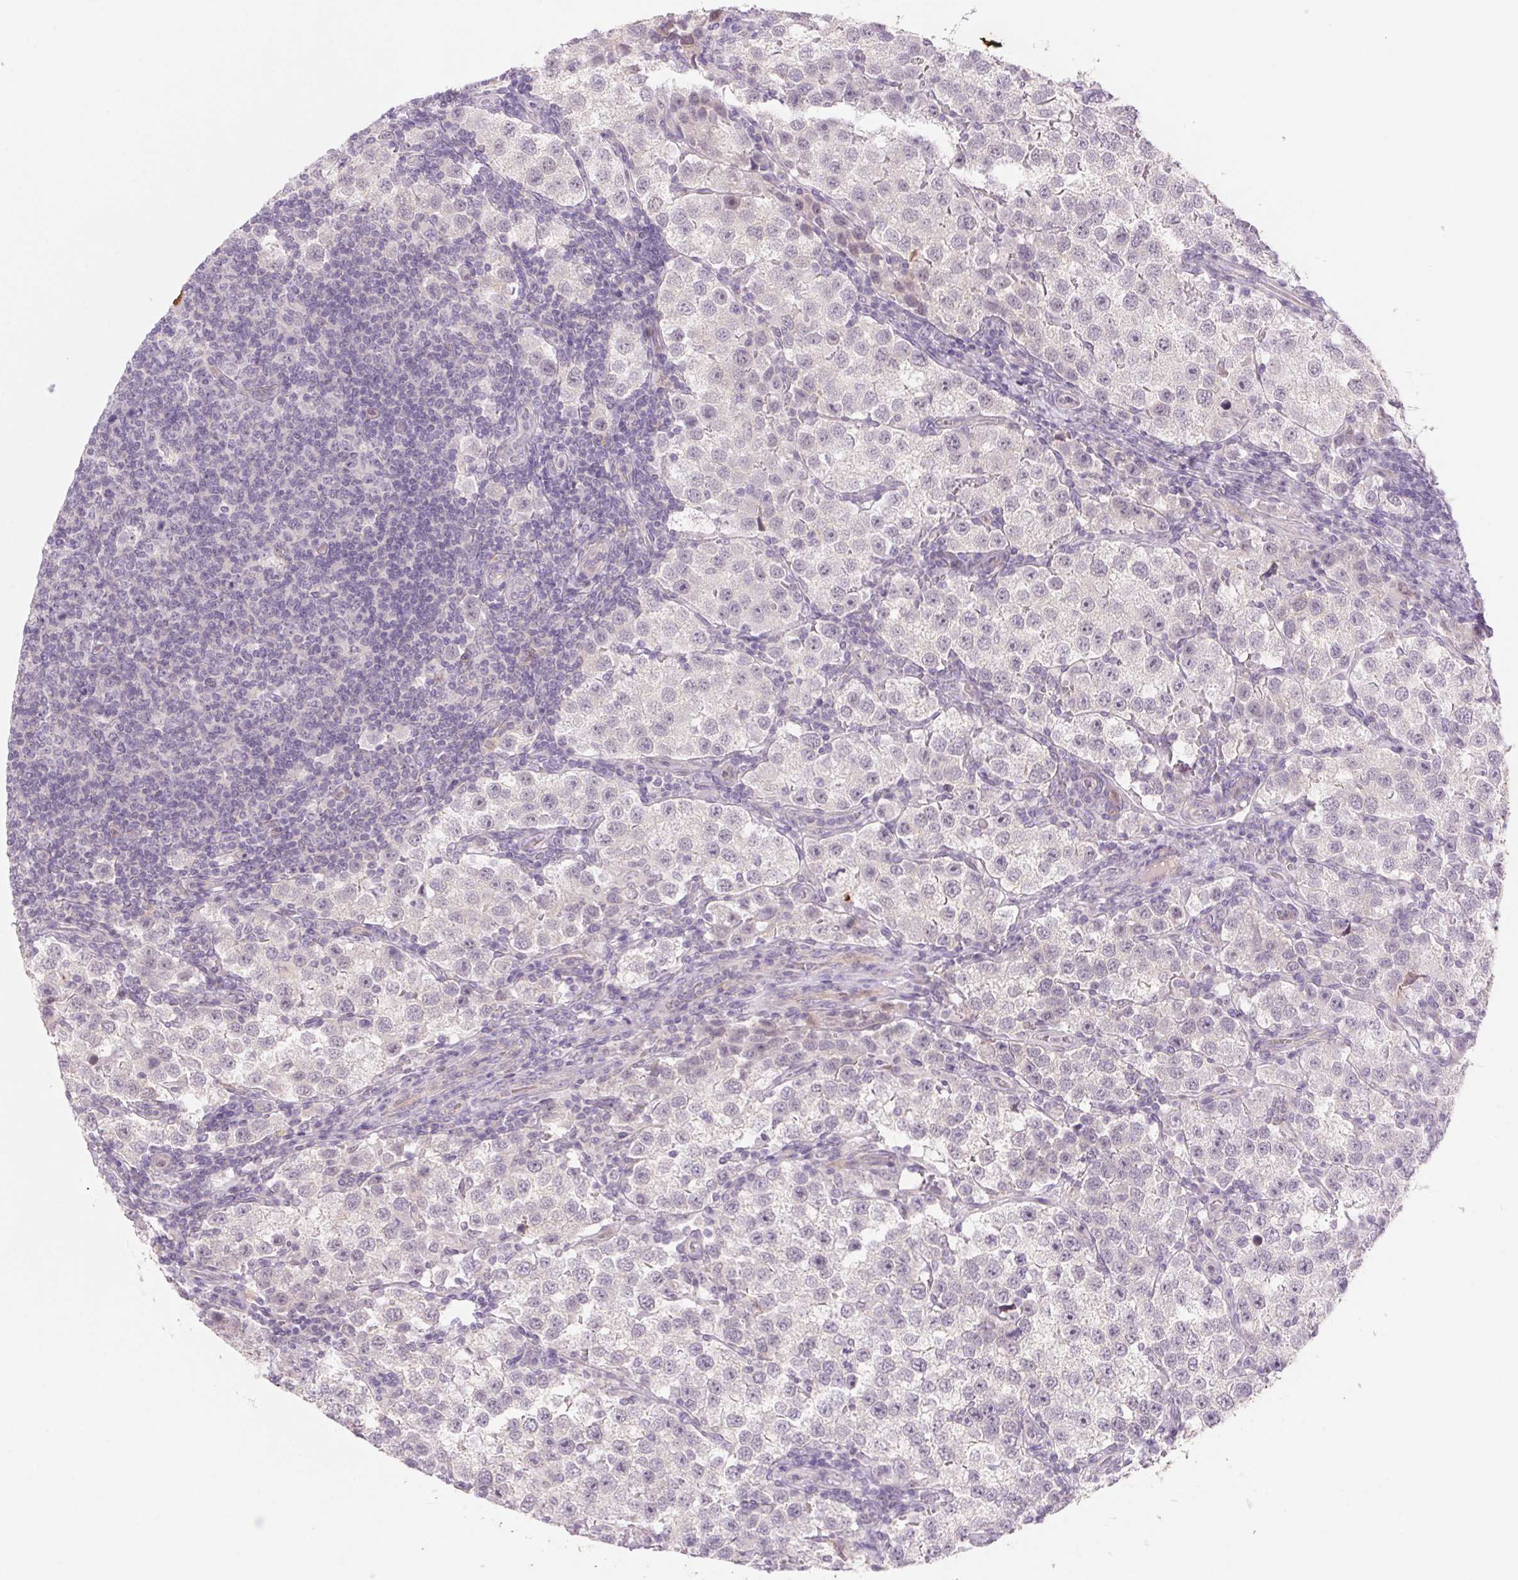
{"staining": {"intensity": "negative", "quantity": "none", "location": "none"}, "tissue": "testis cancer", "cell_type": "Tumor cells", "image_type": "cancer", "snomed": [{"axis": "morphology", "description": "Seminoma, NOS"}, {"axis": "topography", "description": "Testis"}], "caption": "High power microscopy photomicrograph of an immunohistochemistry photomicrograph of testis cancer (seminoma), revealing no significant positivity in tumor cells.", "gene": "KRT1", "patient": {"sex": "male", "age": 37}}